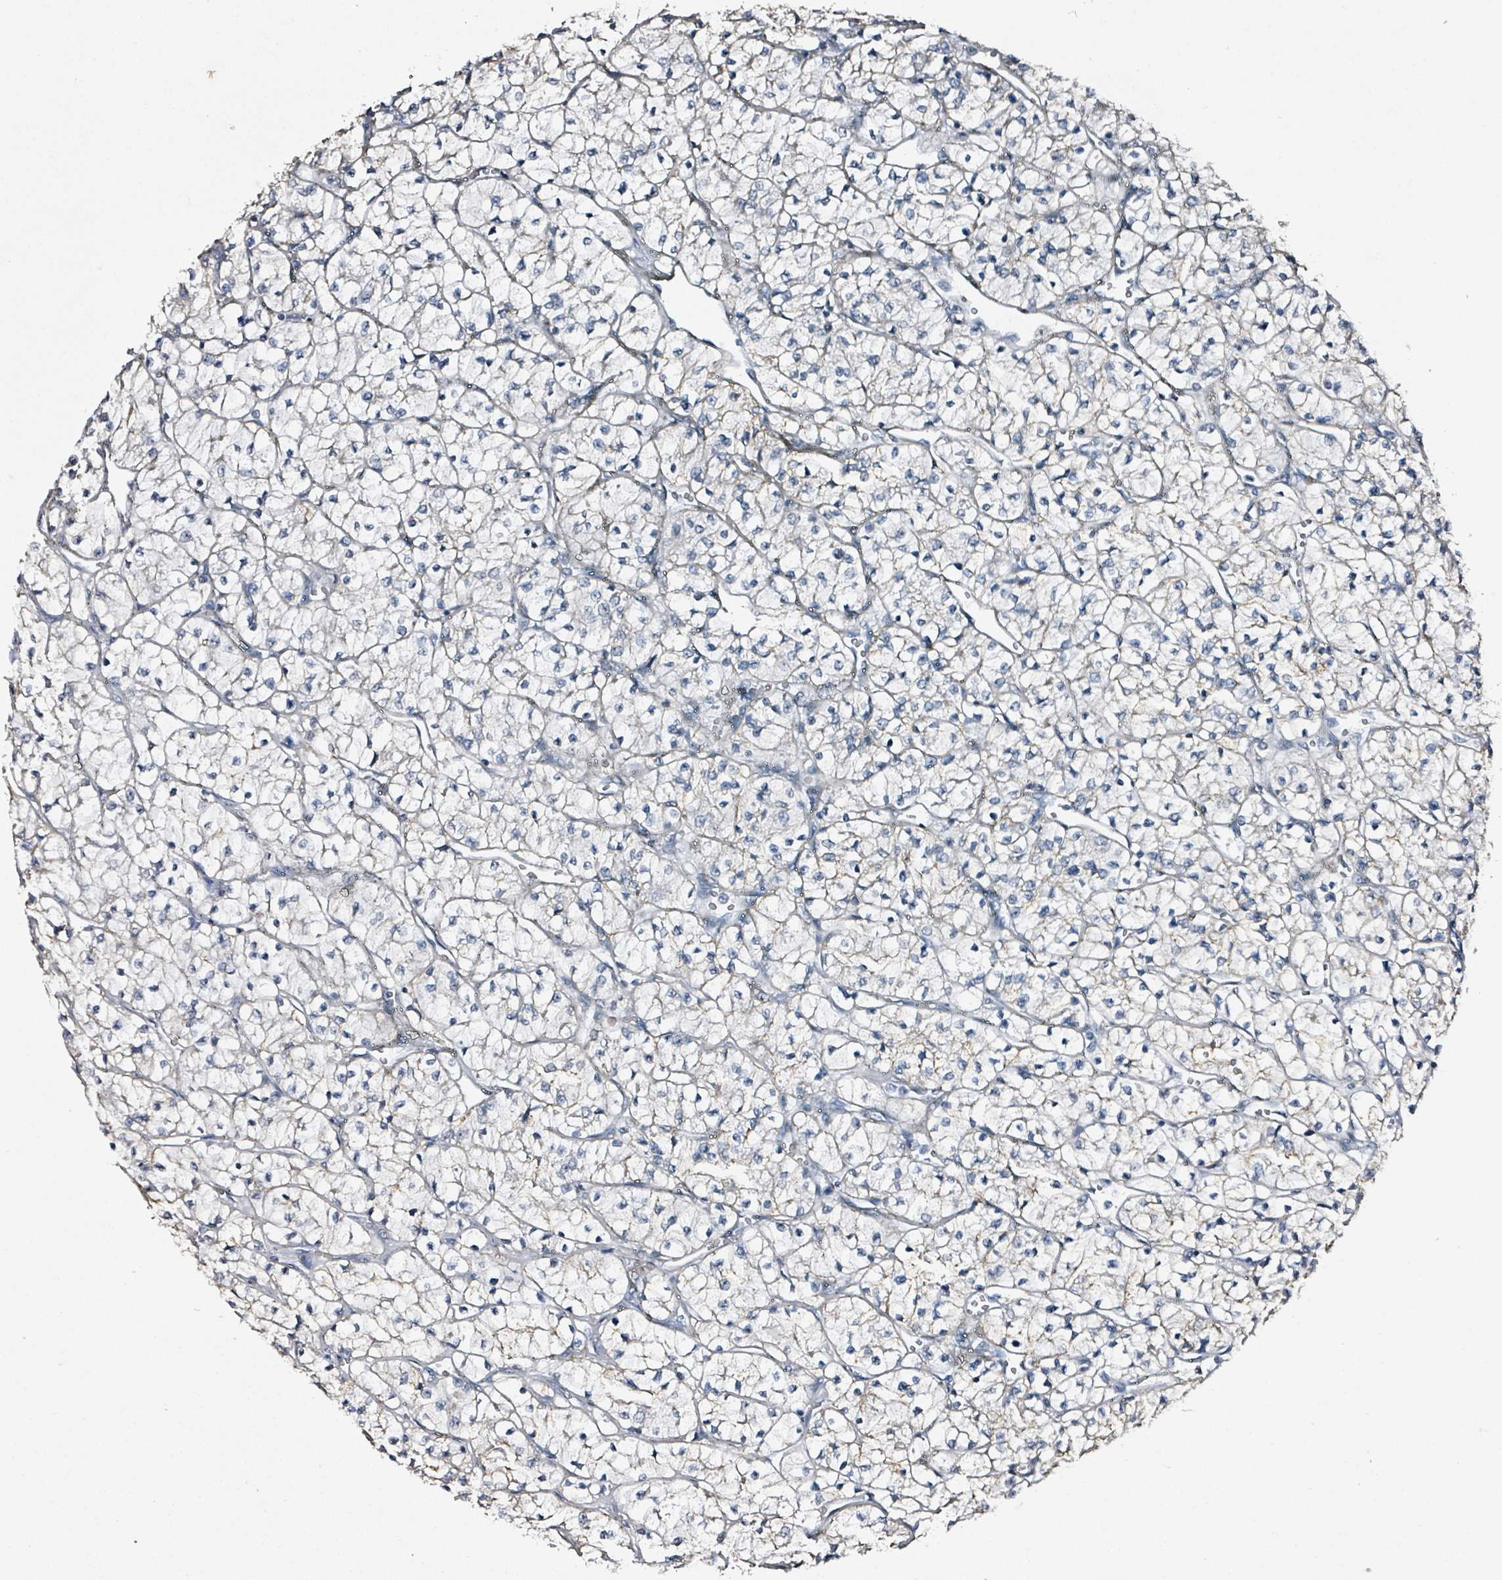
{"staining": {"intensity": "negative", "quantity": "none", "location": "none"}, "tissue": "renal cancer", "cell_type": "Tumor cells", "image_type": "cancer", "snomed": [{"axis": "morphology", "description": "Adenocarcinoma, NOS"}, {"axis": "topography", "description": "Kidney"}], "caption": "An immunohistochemistry (IHC) histopathology image of renal cancer is shown. There is no staining in tumor cells of renal cancer.", "gene": "CA9", "patient": {"sex": "female", "age": 64}}